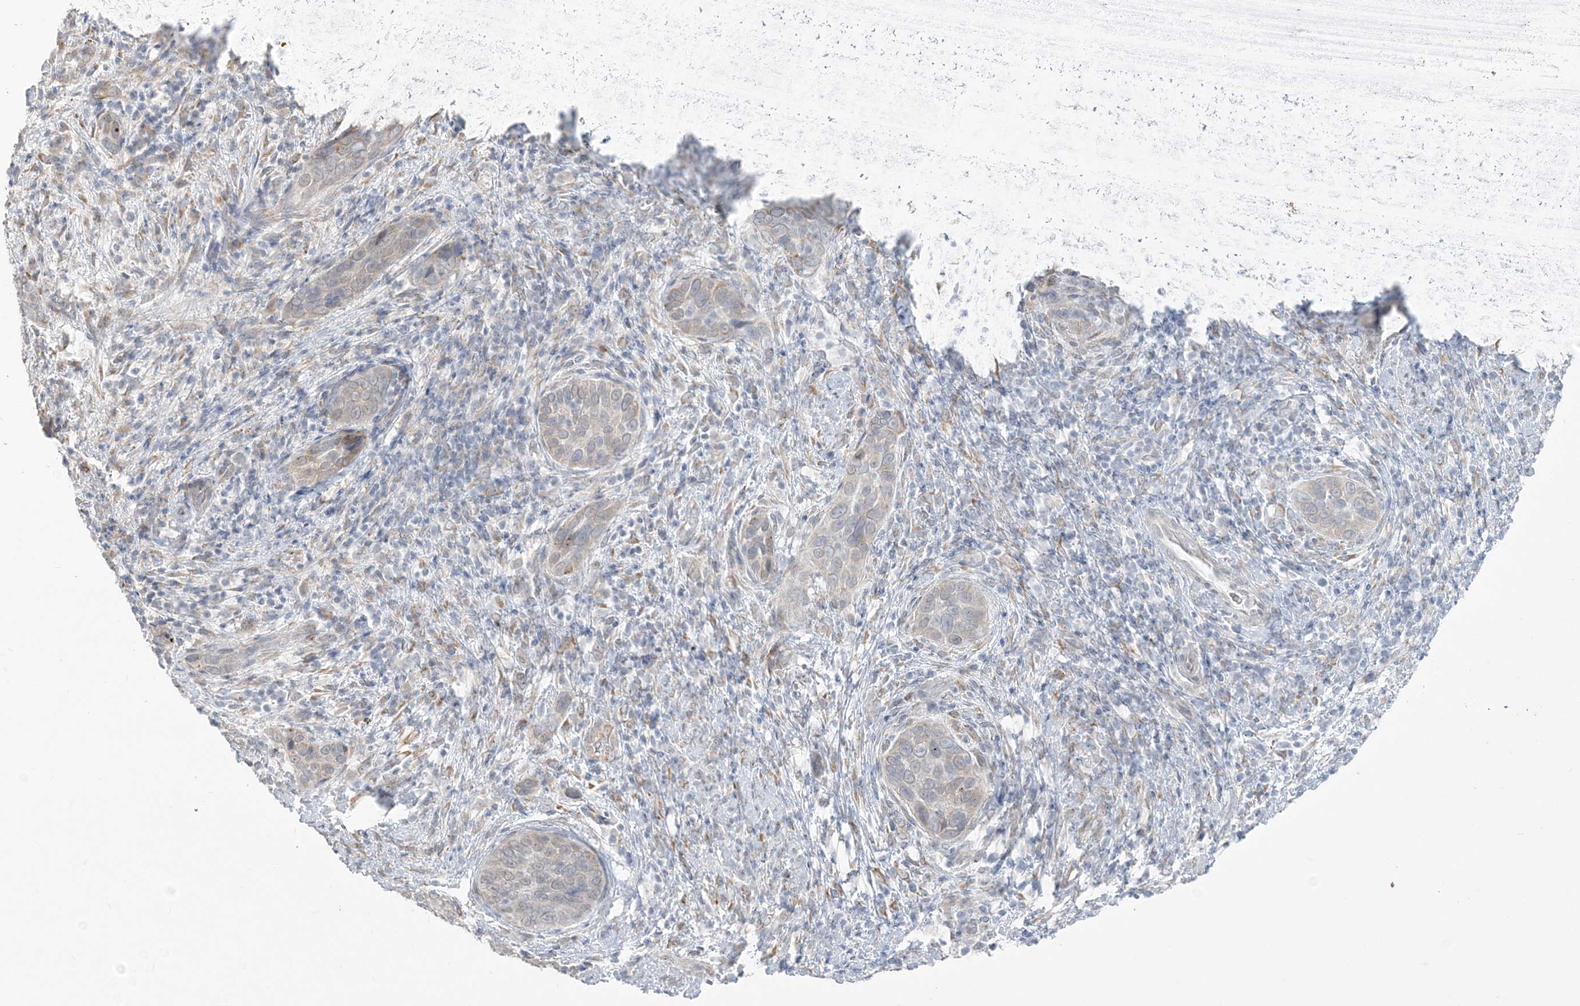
{"staining": {"intensity": "negative", "quantity": "none", "location": "none"}, "tissue": "cervical cancer", "cell_type": "Tumor cells", "image_type": "cancer", "snomed": [{"axis": "morphology", "description": "Squamous cell carcinoma, NOS"}, {"axis": "topography", "description": "Cervix"}], "caption": "Immunohistochemical staining of human cervical squamous cell carcinoma shows no significant staining in tumor cells. Nuclei are stained in blue.", "gene": "ZC3H6", "patient": {"sex": "female", "age": 60}}